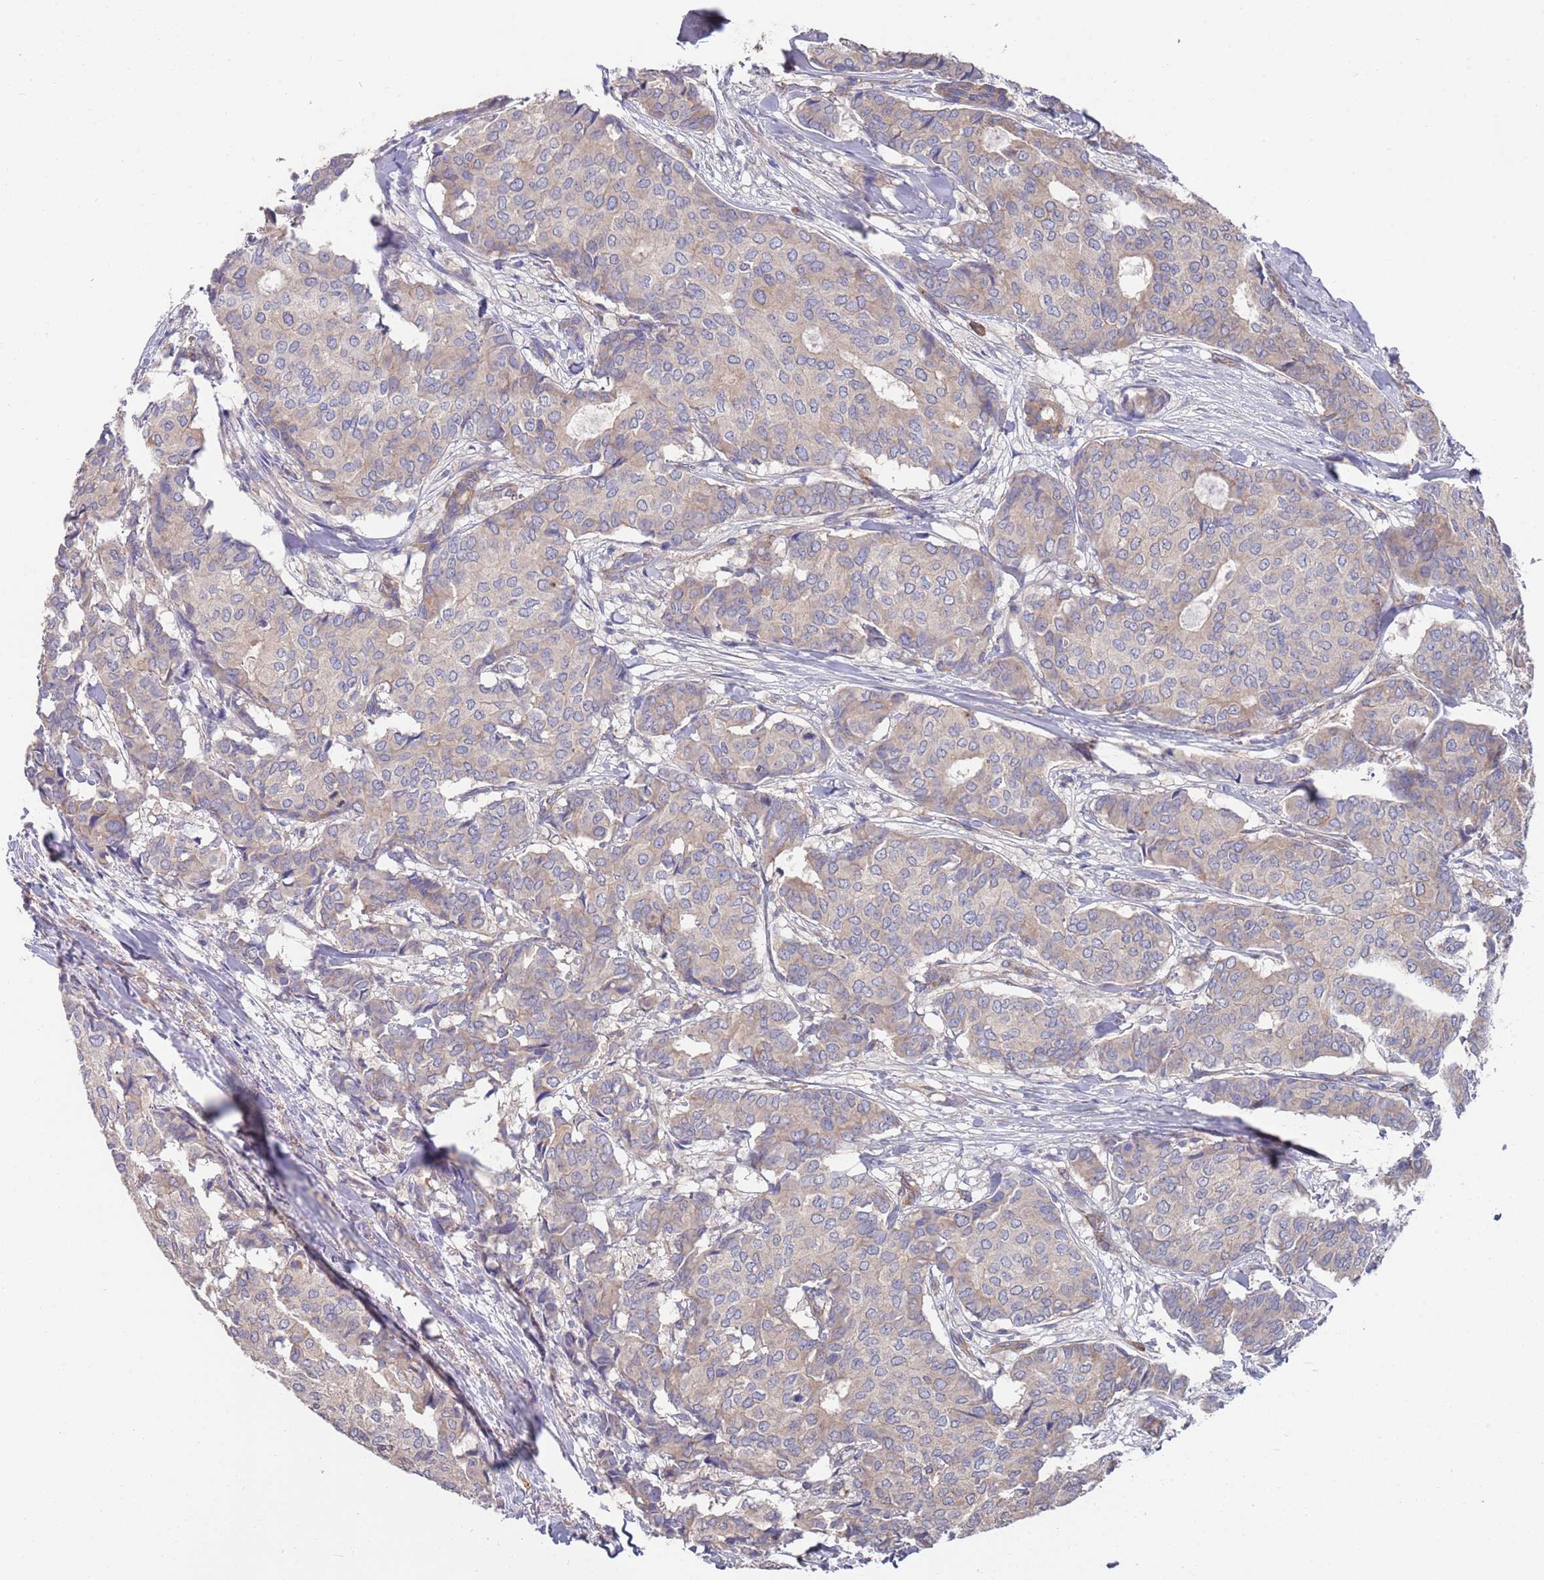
{"staining": {"intensity": "weak", "quantity": "25%-75%", "location": "cytoplasmic/membranous"}, "tissue": "breast cancer", "cell_type": "Tumor cells", "image_type": "cancer", "snomed": [{"axis": "morphology", "description": "Duct carcinoma"}, {"axis": "topography", "description": "Breast"}], "caption": "Protein expression analysis of breast cancer (intraductal carcinoma) shows weak cytoplasmic/membranous expression in about 25%-75% of tumor cells.", "gene": "ANK2", "patient": {"sex": "female", "age": 75}}